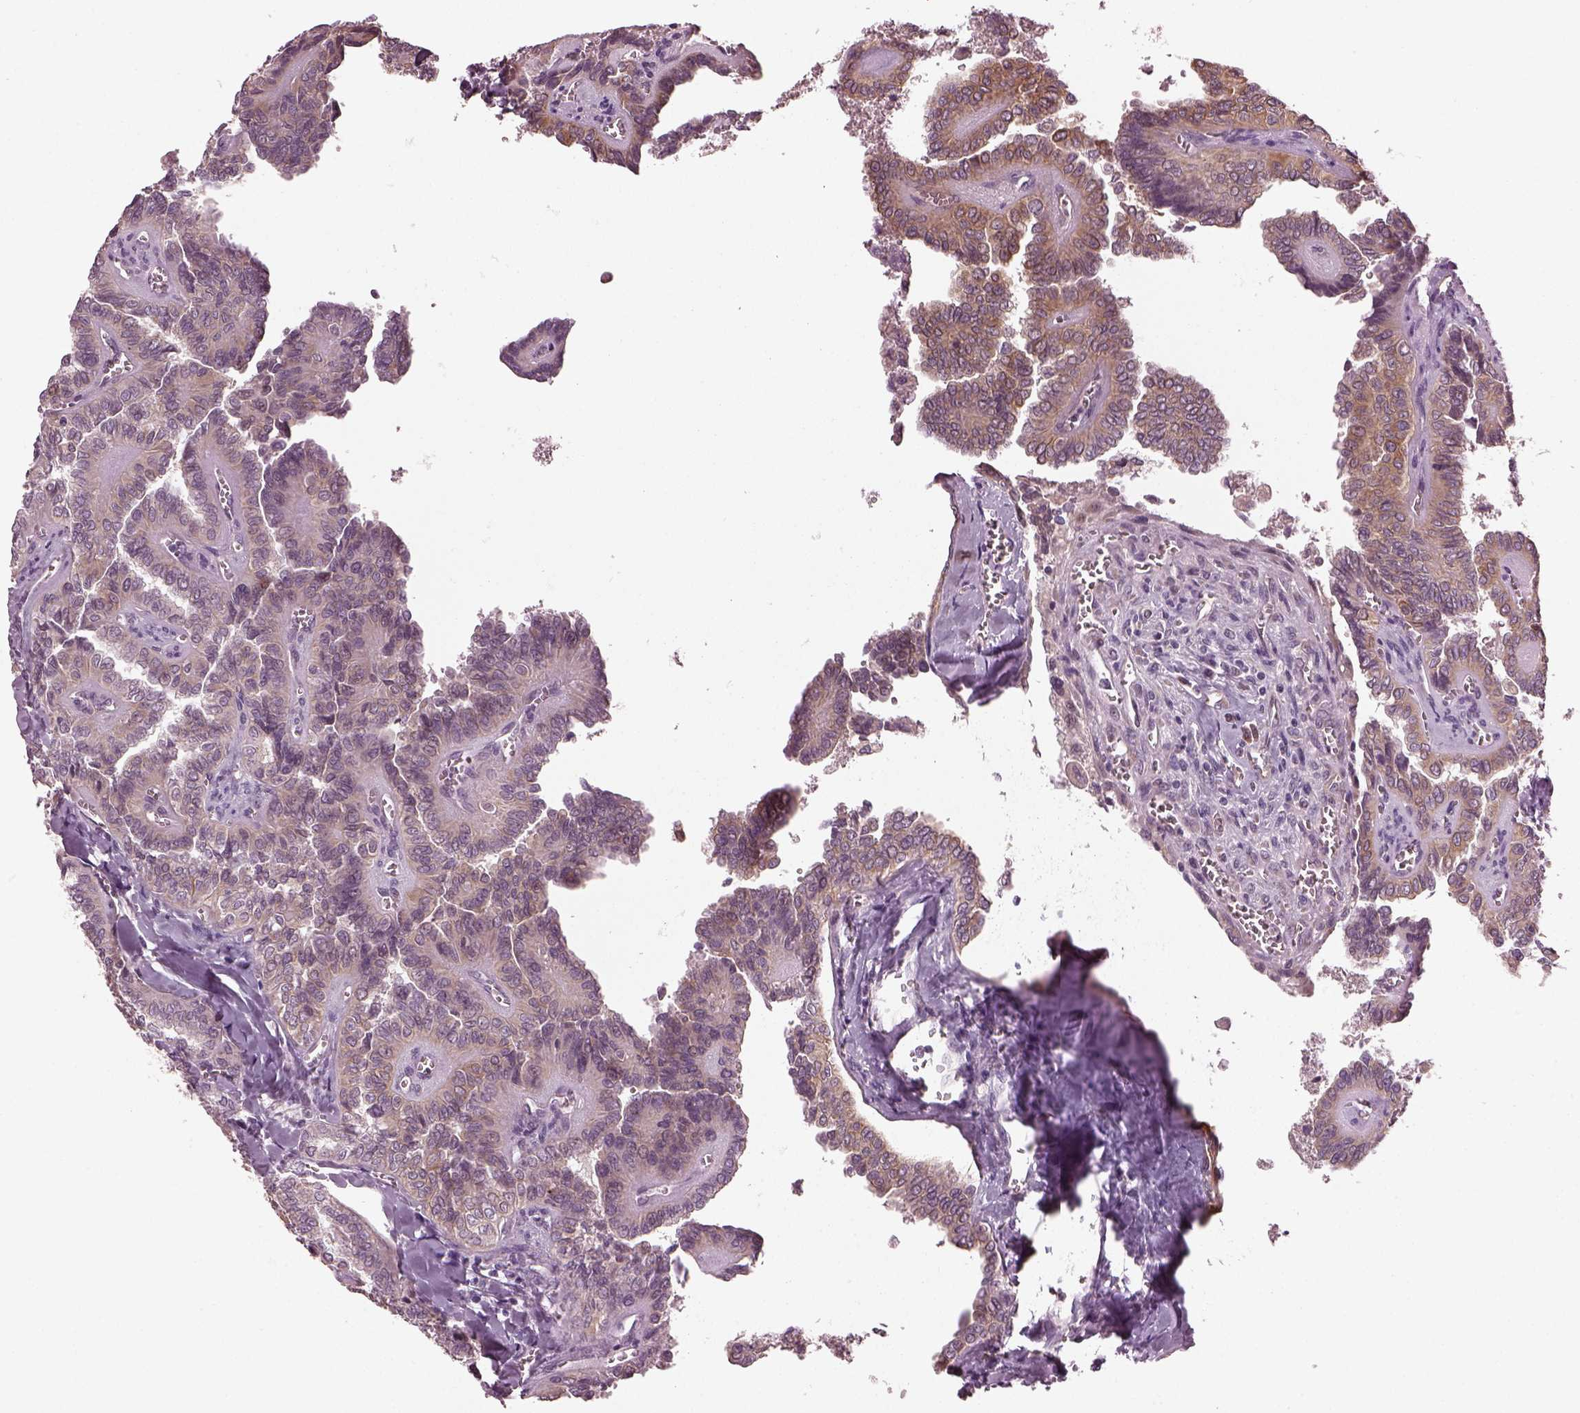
{"staining": {"intensity": "weak", "quantity": "<25%", "location": "cytoplasmic/membranous"}, "tissue": "thyroid cancer", "cell_type": "Tumor cells", "image_type": "cancer", "snomed": [{"axis": "morphology", "description": "Papillary adenocarcinoma, NOS"}, {"axis": "topography", "description": "Thyroid gland"}], "caption": "Immunohistochemical staining of thyroid papillary adenocarcinoma shows no significant expression in tumor cells.", "gene": "RUFY3", "patient": {"sex": "female", "age": 41}}